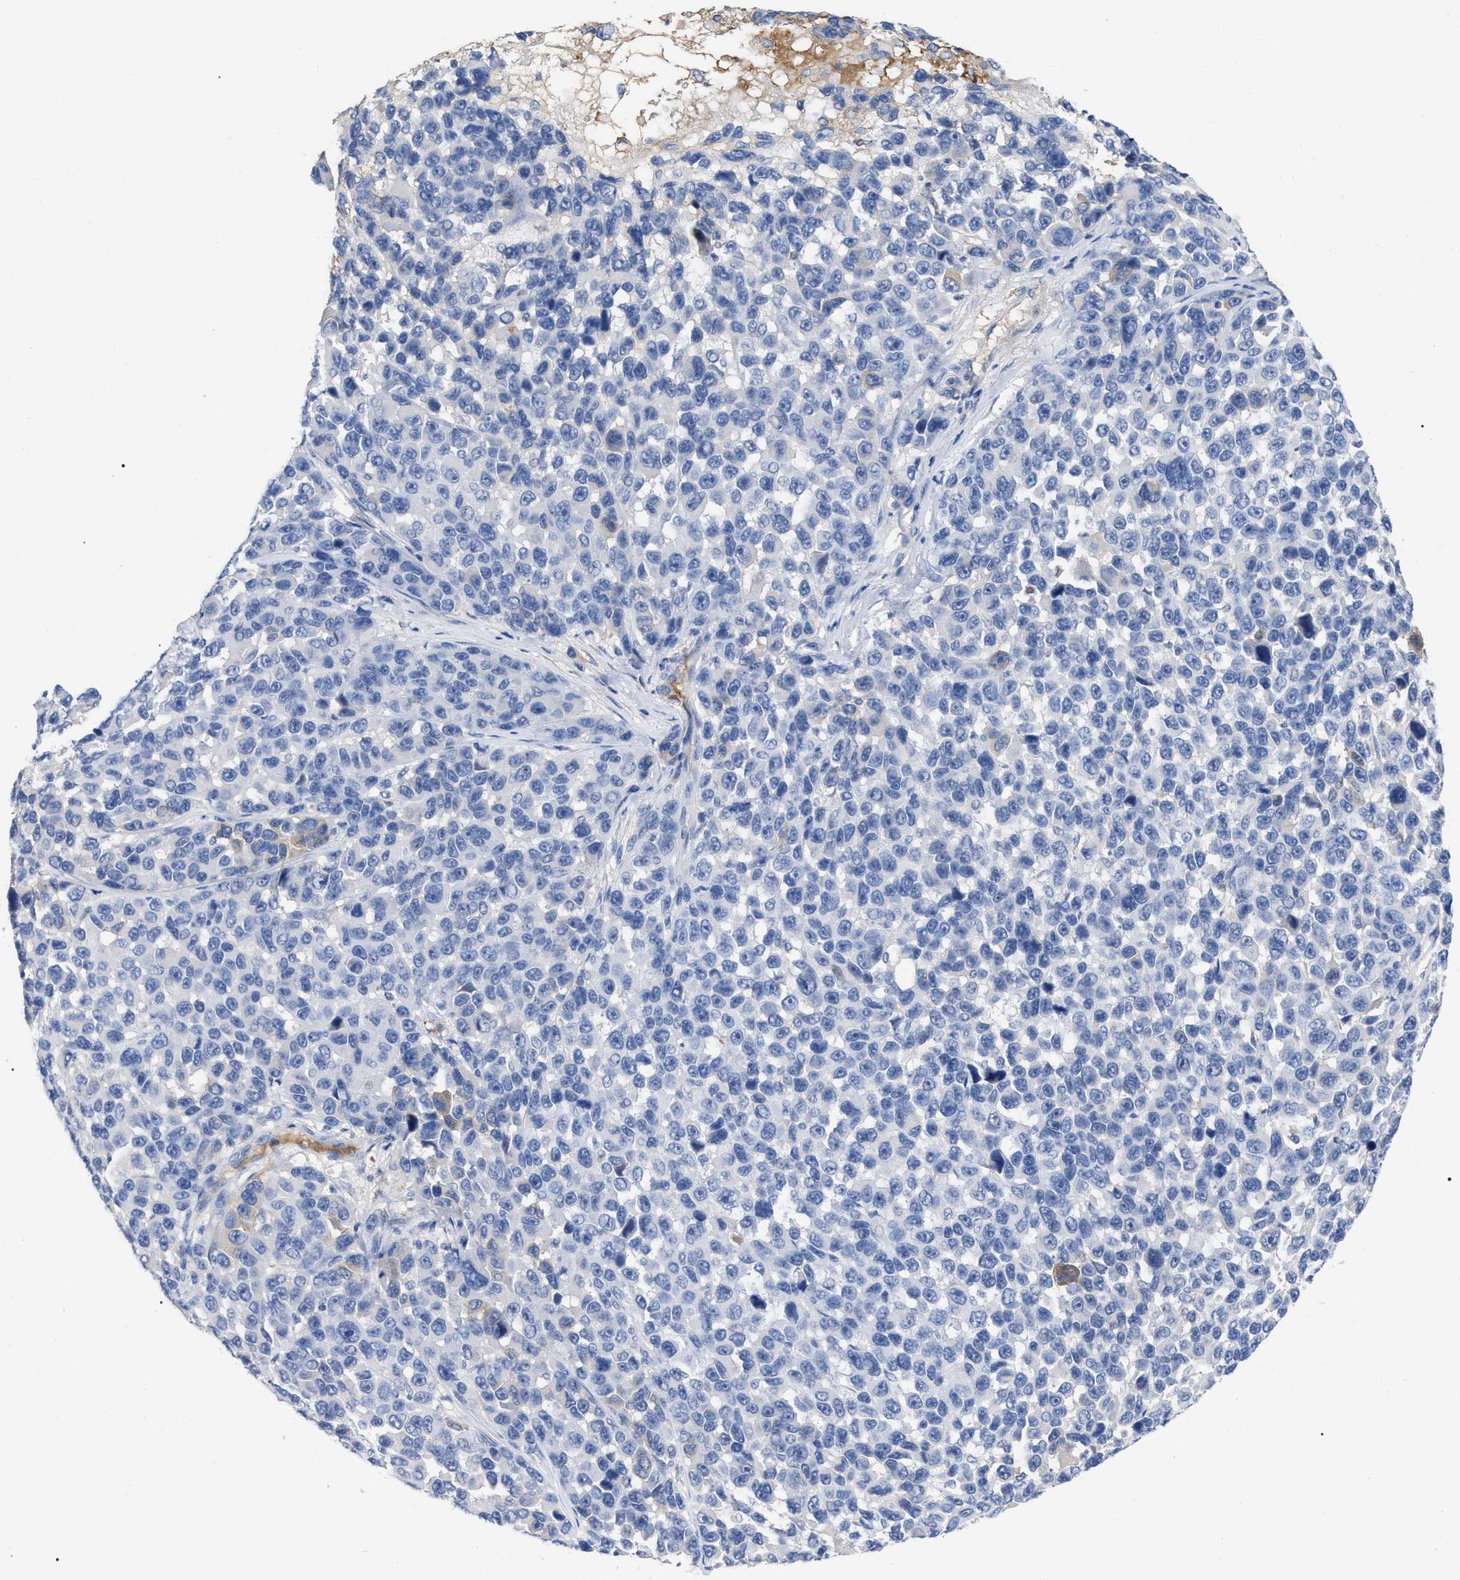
{"staining": {"intensity": "negative", "quantity": "none", "location": "none"}, "tissue": "melanoma", "cell_type": "Tumor cells", "image_type": "cancer", "snomed": [{"axis": "morphology", "description": "Malignant melanoma, NOS"}, {"axis": "topography", "description": "Skin"}], "caption": "A histopathology image of human melanoma is negative for staining in tumor cells.", "gene": "IGHV5-51", "patient": {"sex": "male", "age": 53}}